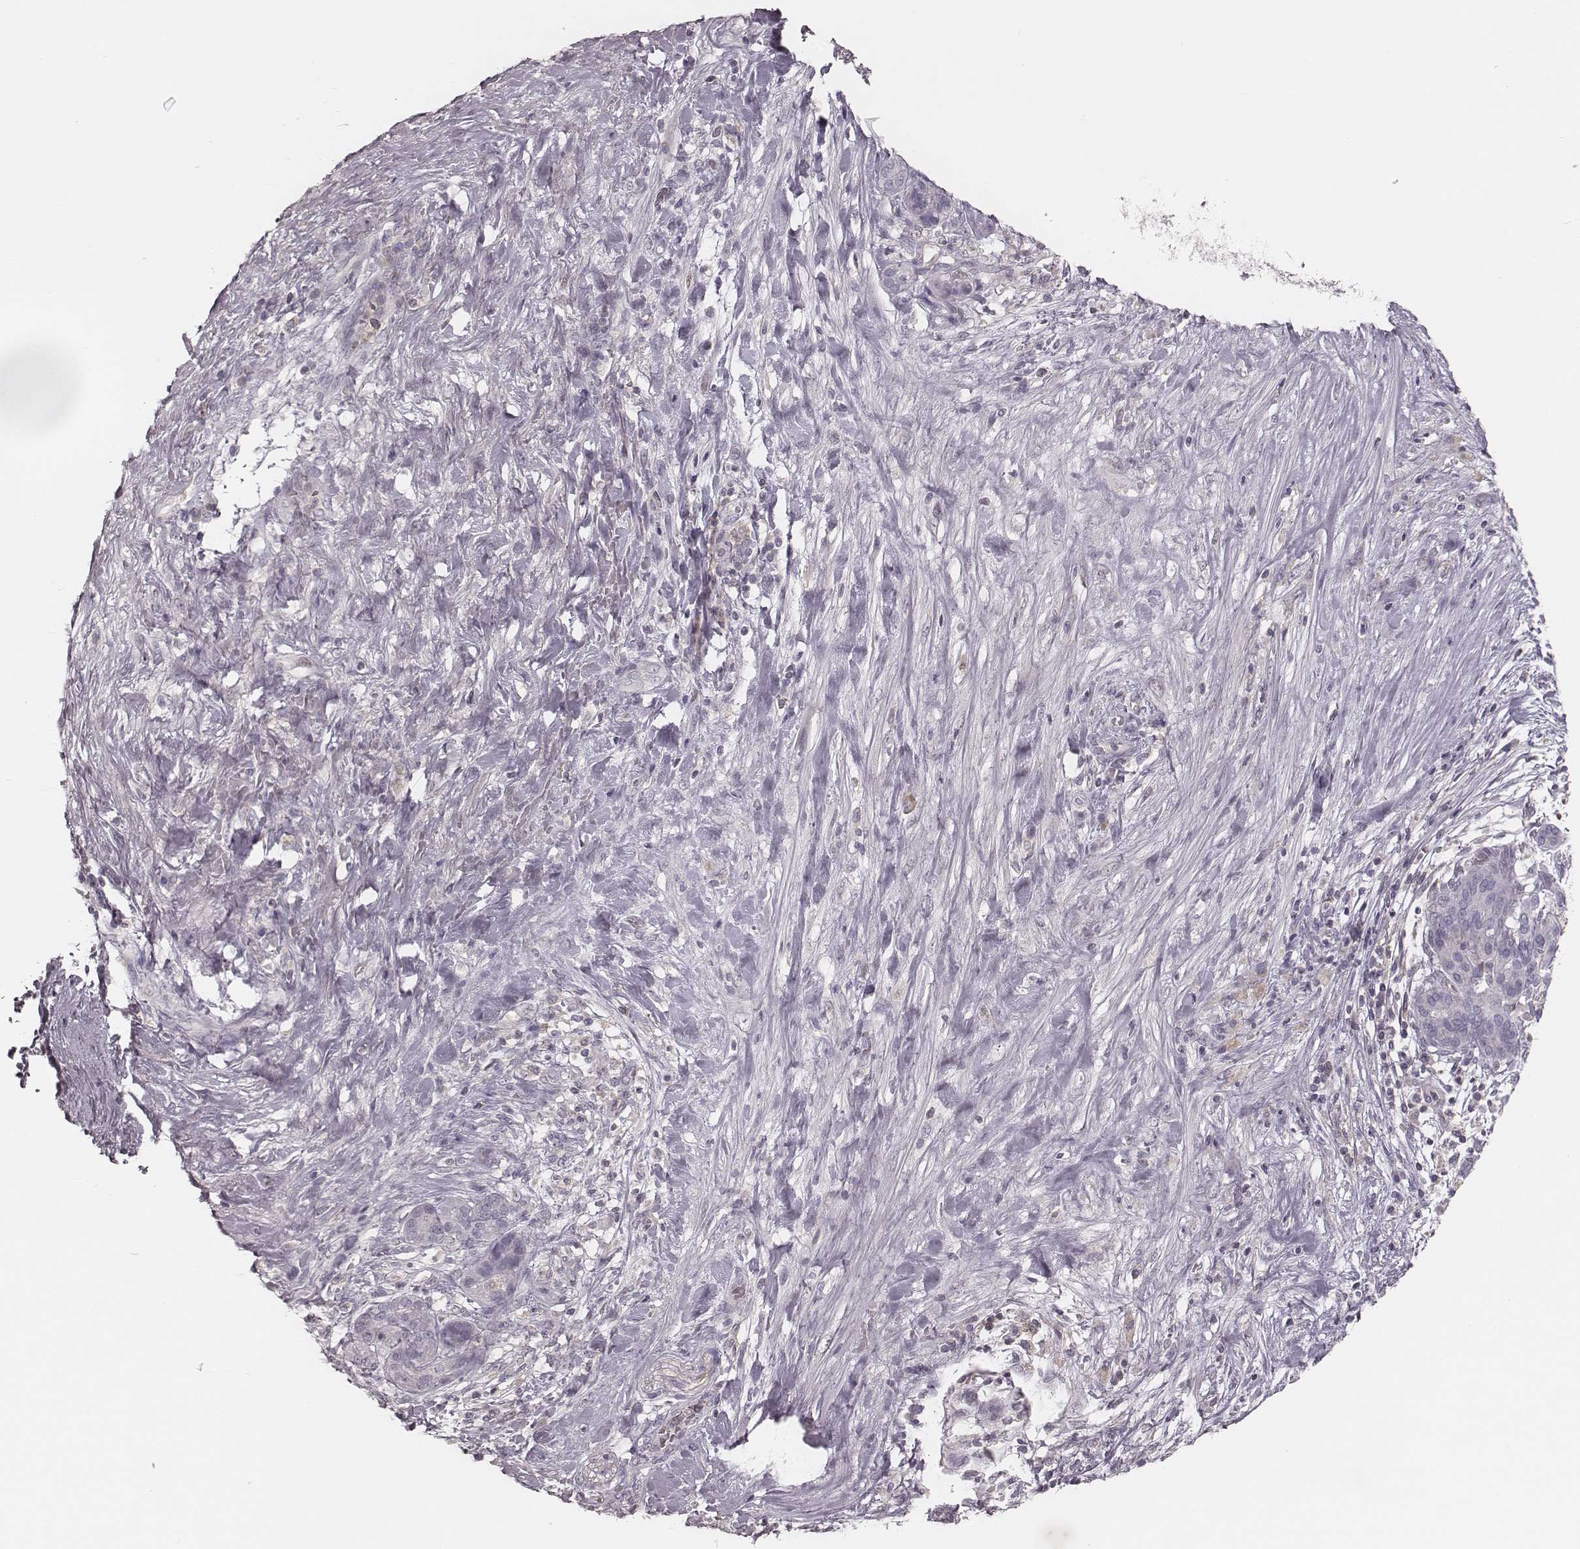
{"staining": {"intensity": "negative", "quantity": "none", "location": "none"}, "tissue": "pancreatic cancer", "cell_type": "Tumor cells", "image_type": "cancer", "snomed": [{"axis": "morphology", "description": "Adenocarcinoma, NOS"}, {"axis": "topography", "description": "Pancreas"}], "caption": "DAB (3,3'-diaminobenzidine) immunohistochemical staining of adenocarcinoma (pancreatic) shows no significant staining in tumor cells. (Stains: DAB immunohistochemistry (IHC) with hematoxylin counter stain, Microscopy: brightfield microscopy at high magnification).", "gene": "MSX1", "patient": {"sex": "male", "age": 44}}